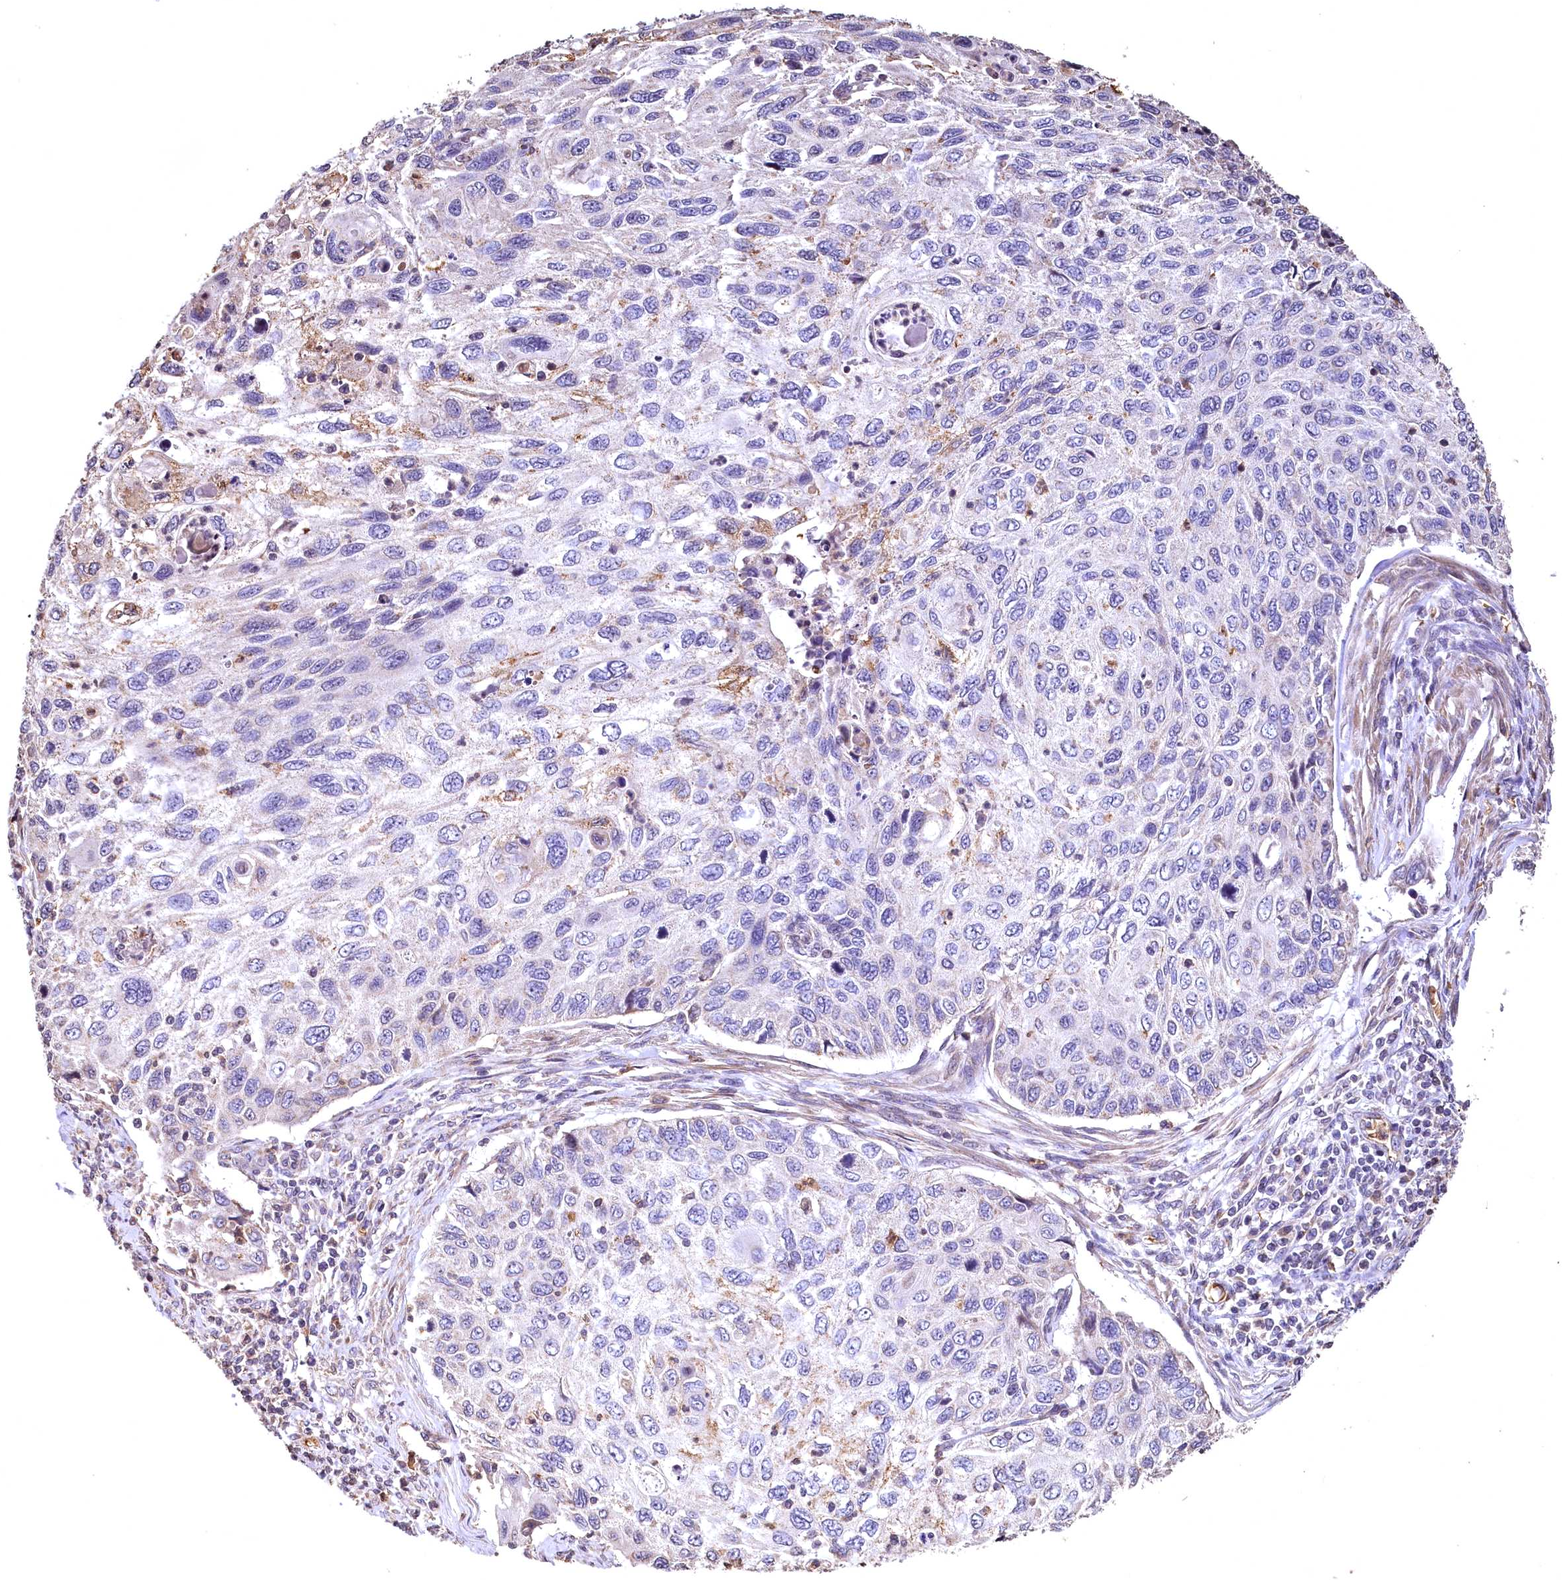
{"staining": {"intensity": "negative", "quantity": "none", "location": "none"}, "tissue": "cervical cancer", "cell_type": "Tumor cells", "image_type": "cancer", "snomed": [{"axis": "morphology", "description": "Squamous cell carcinoma, NOS"}, {"axis": "topography", "description": "Cervix"}], "caption": "DAB (3,3'-diaminobenzidine) immunohistochemical staining of human cervical cancer (squamous cell carcinoma) reveals no significant positivity in tumor cells.", "gene": "SPTA1", "patient": {"sex": "female", "age": 70}}